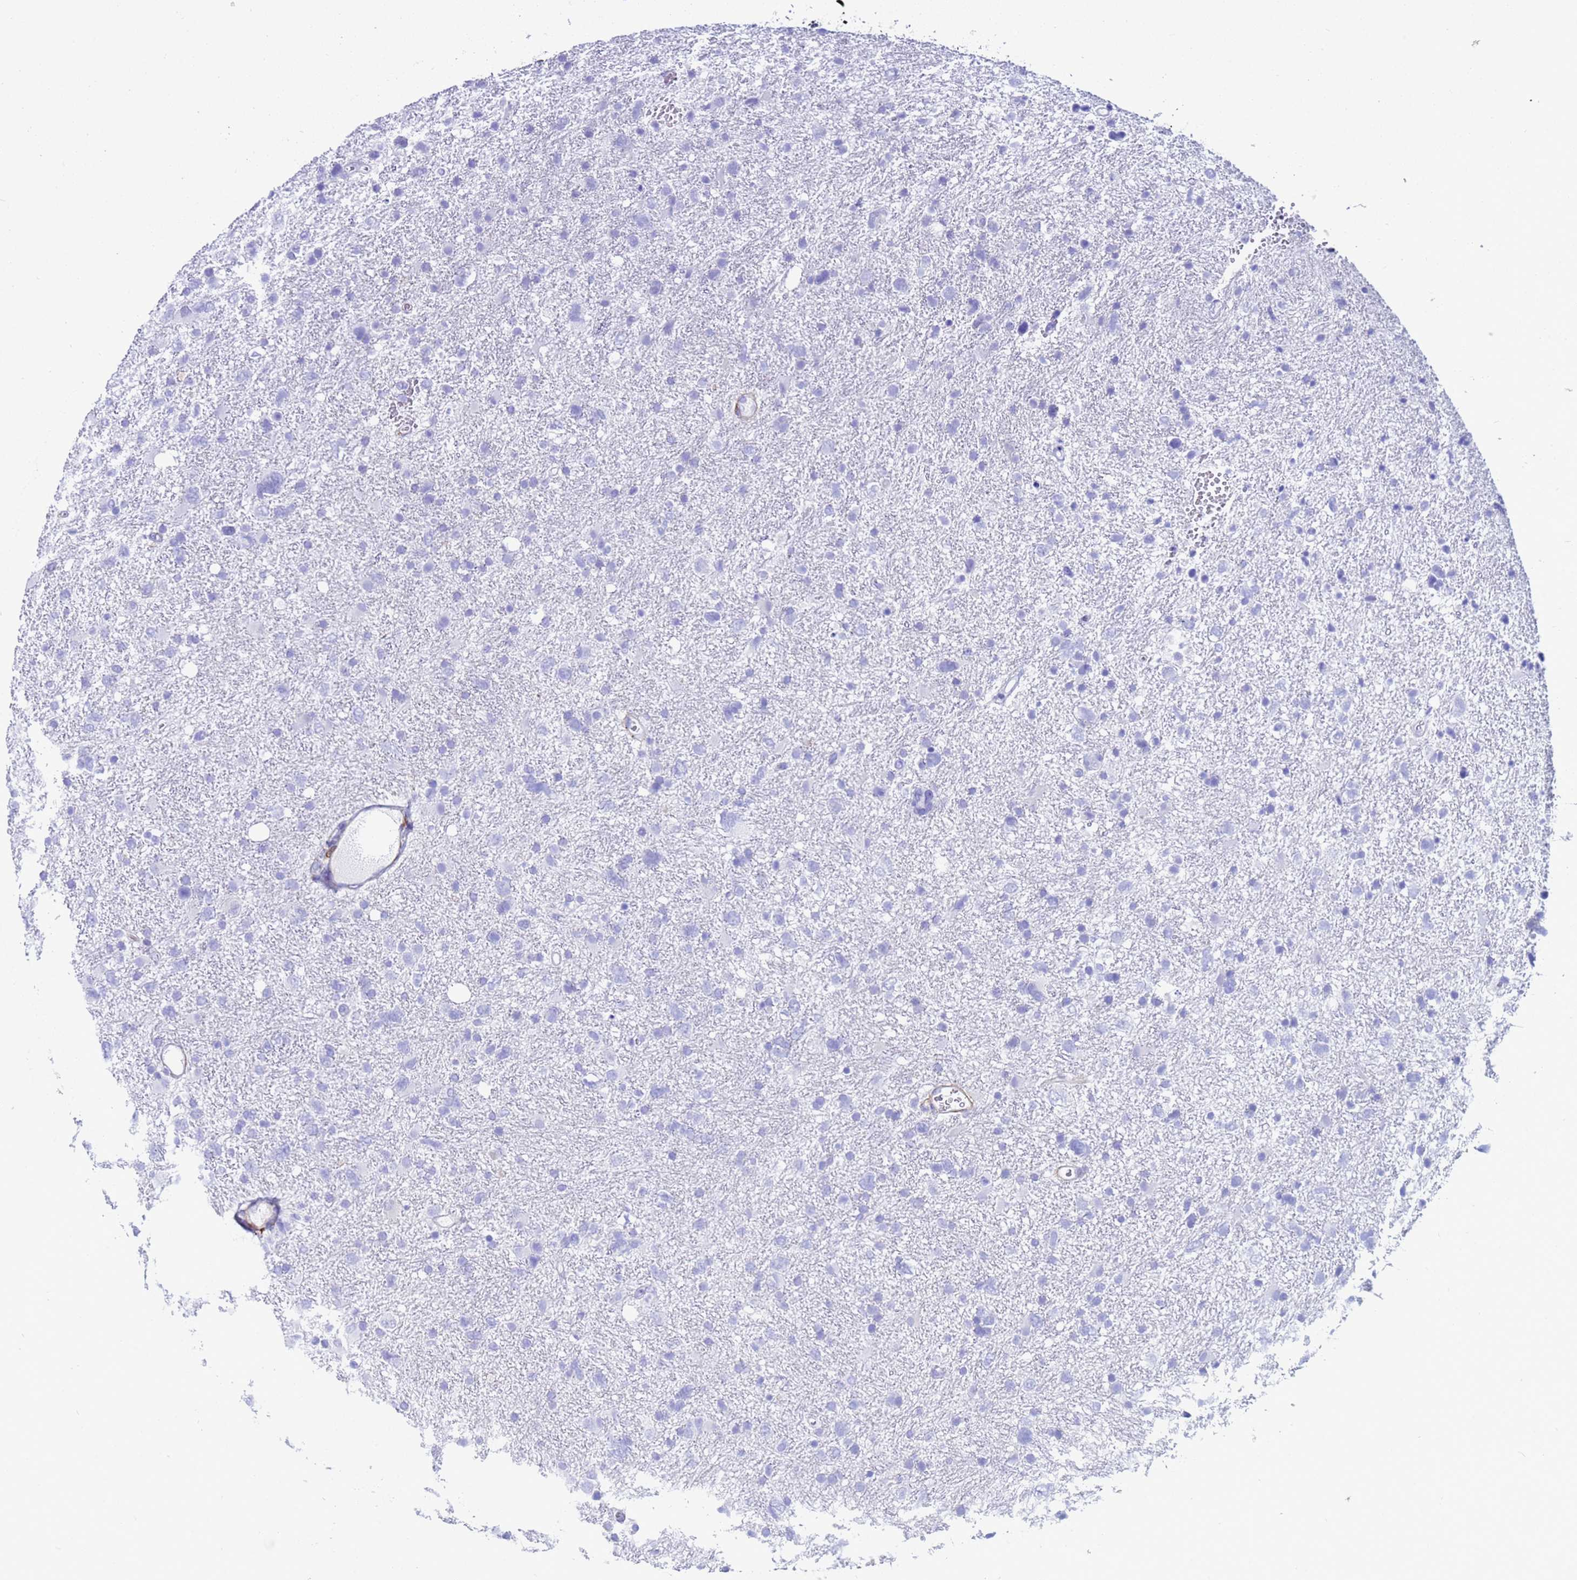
{"staining": {"intensity": "negative", "quantity": "none", "location": "none"}, "tissue": "glioma", "cell_type": "Tumor cells", "image_type": "cancer", "snomed": [{"axis": "morphology", "description": "Glioma, malignant, High grade"}, {"axis": "topography", "description": "Brain"}], "caption": "An immunohistochemistry (IHC) micrograph of glioma is shown. There is no staining in tumor cells of glioma.", "gene": "AKR1C2", "patient": {"sex": "male", "age": 61}}